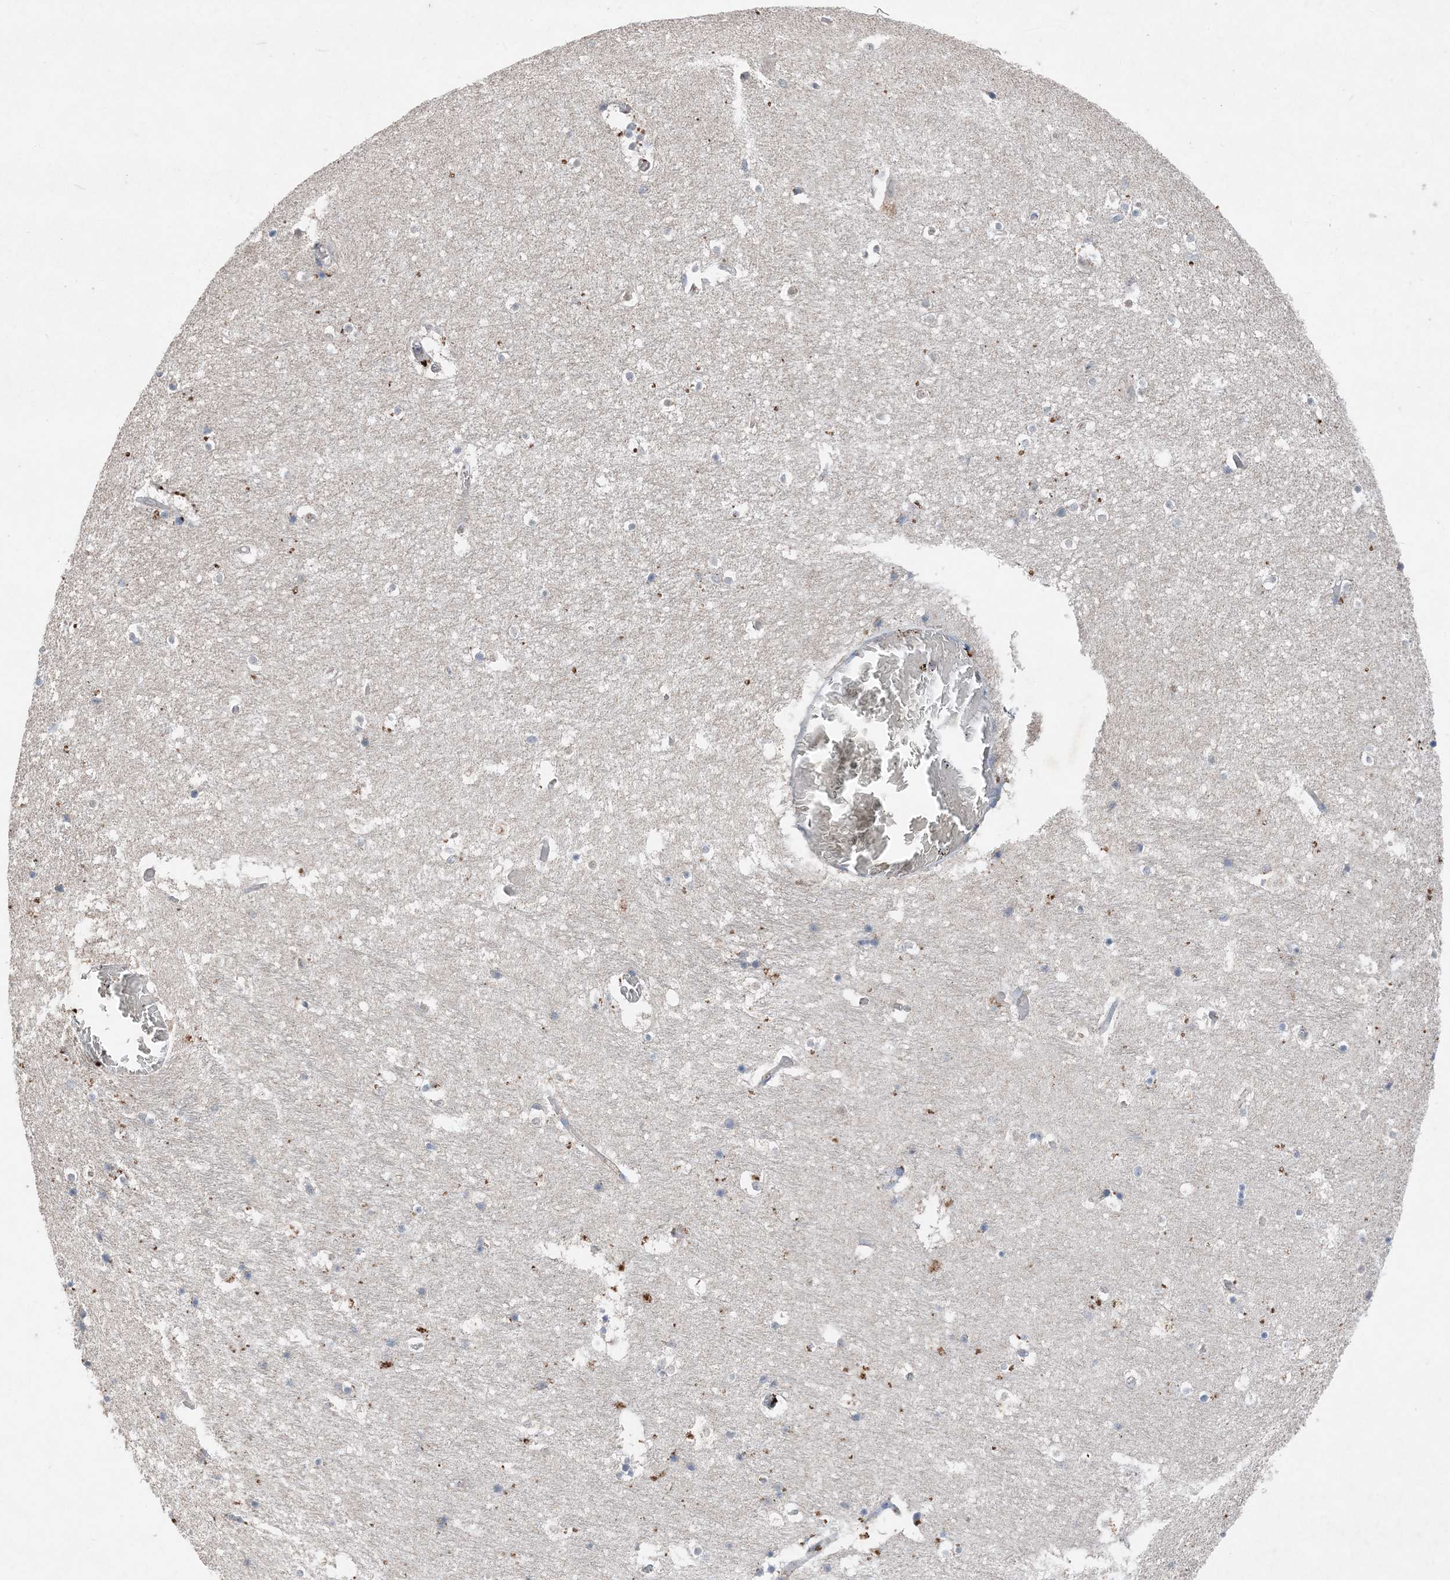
{"staining": {"intensity": "negative", "quantity": "none", "location": "none"}, "tissue": "hippocampus", "cell_type": "Glial cells", "image_type": "normal", "snomed": [{"axis": "morphology", "description": "Normal tissue, NOS"}, {"axis": "topography", "description": "Hippocampus"}], "caption": "This is an immunohistochemistry (IHC) micrograph of unremarkable human hippocampus. There is no staining in glial cells.", "gene": "FCN3", "patient": {"sex": "female", "age": 52}}